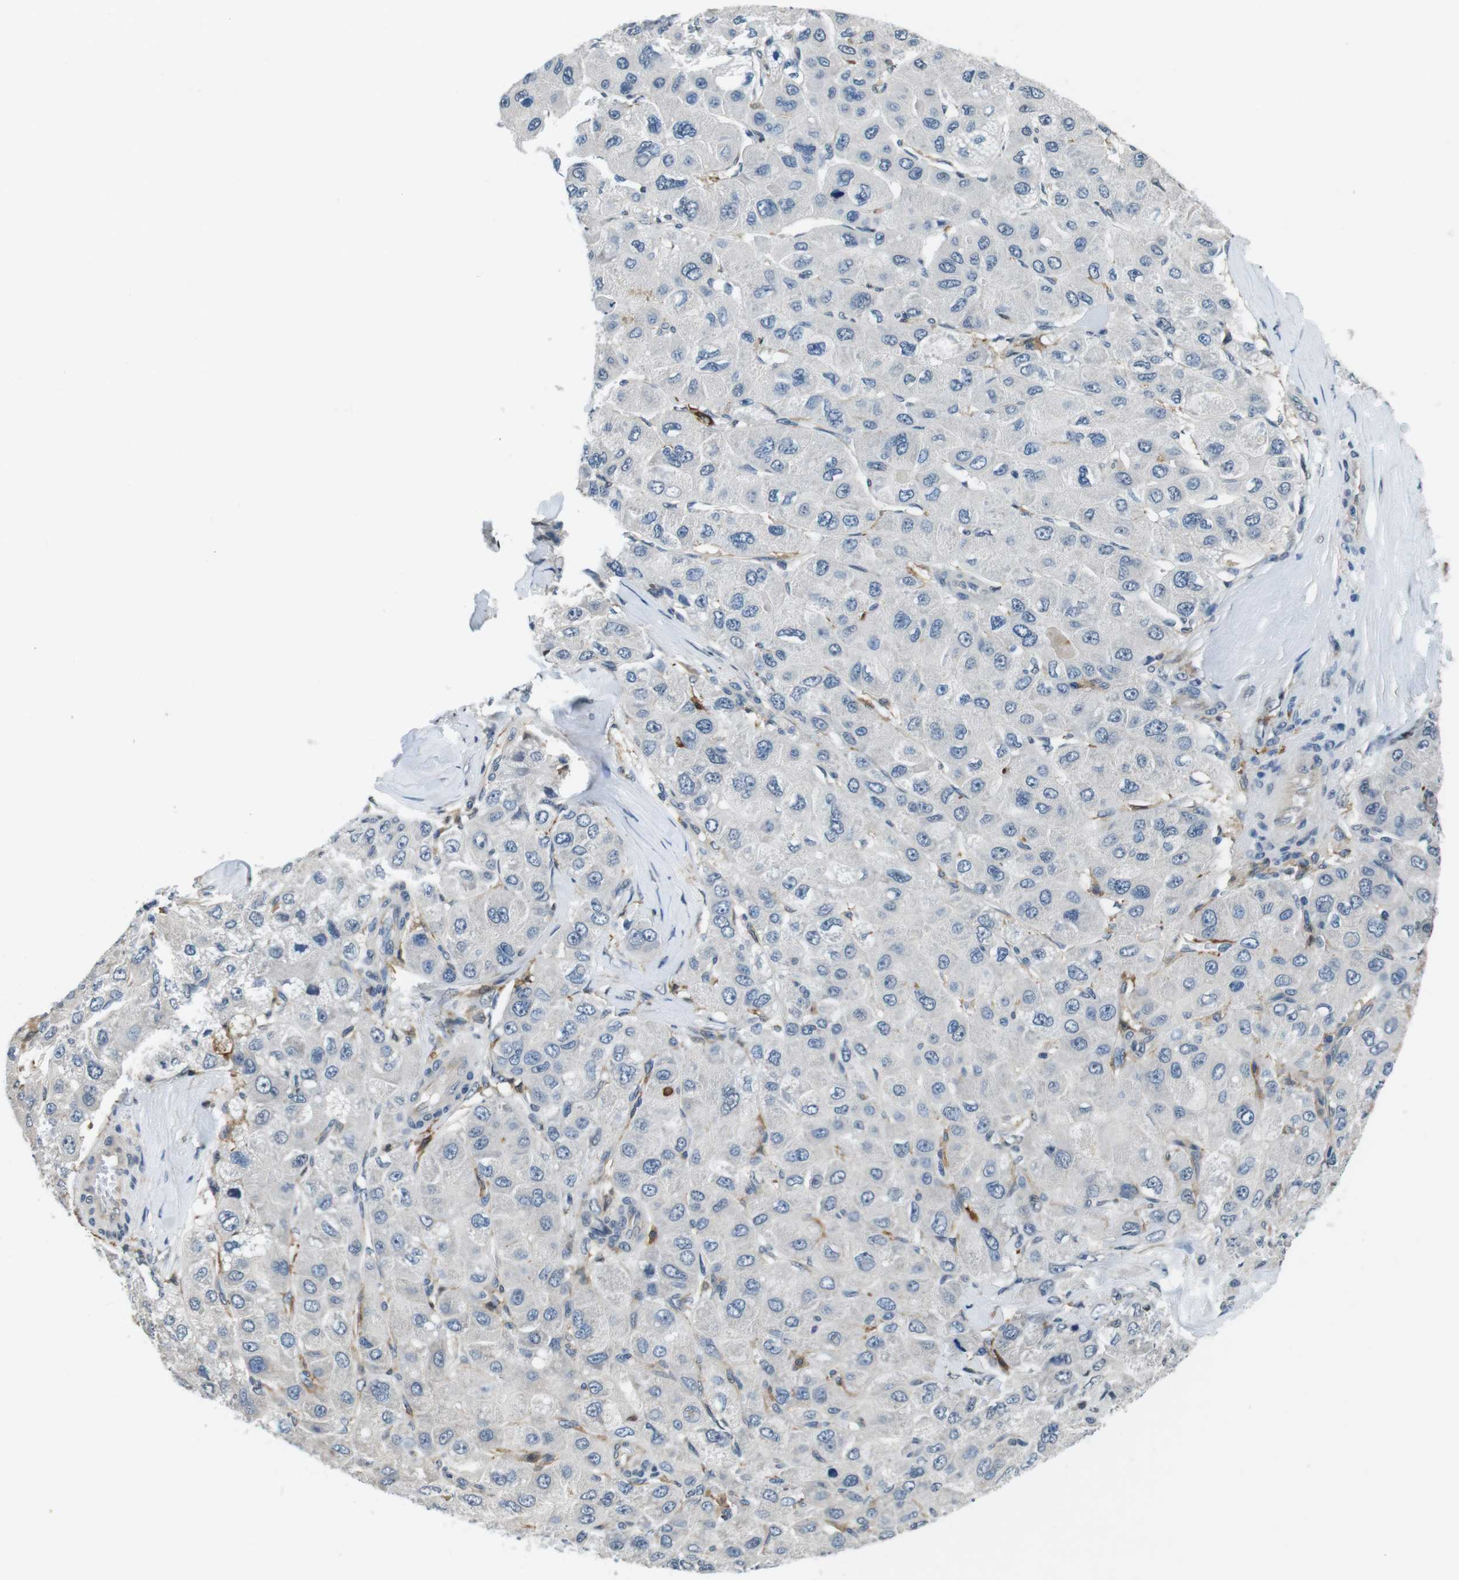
{"staining": {"intensity": "weak", "quantity": "<25%", "location": "cytoplasmic/membranous"}, "tissue": "liver cancer", "cell_type": "Tumor cells", "image_type": "cancer", "snomed": [{"axis": "morphology", "description": "Carcinoma, Hepatocellular, NOS"}, {"axis": "topography", "description": "Liver"}], "caption": "Immunohistochemistry micrograph of hepatocellular carcinoma (liver) stained for a protein (brown), which exhibits no positivity in tumor cells.", "gene": "CD163L1", "patient": {"sex": "male", "age": 80}}